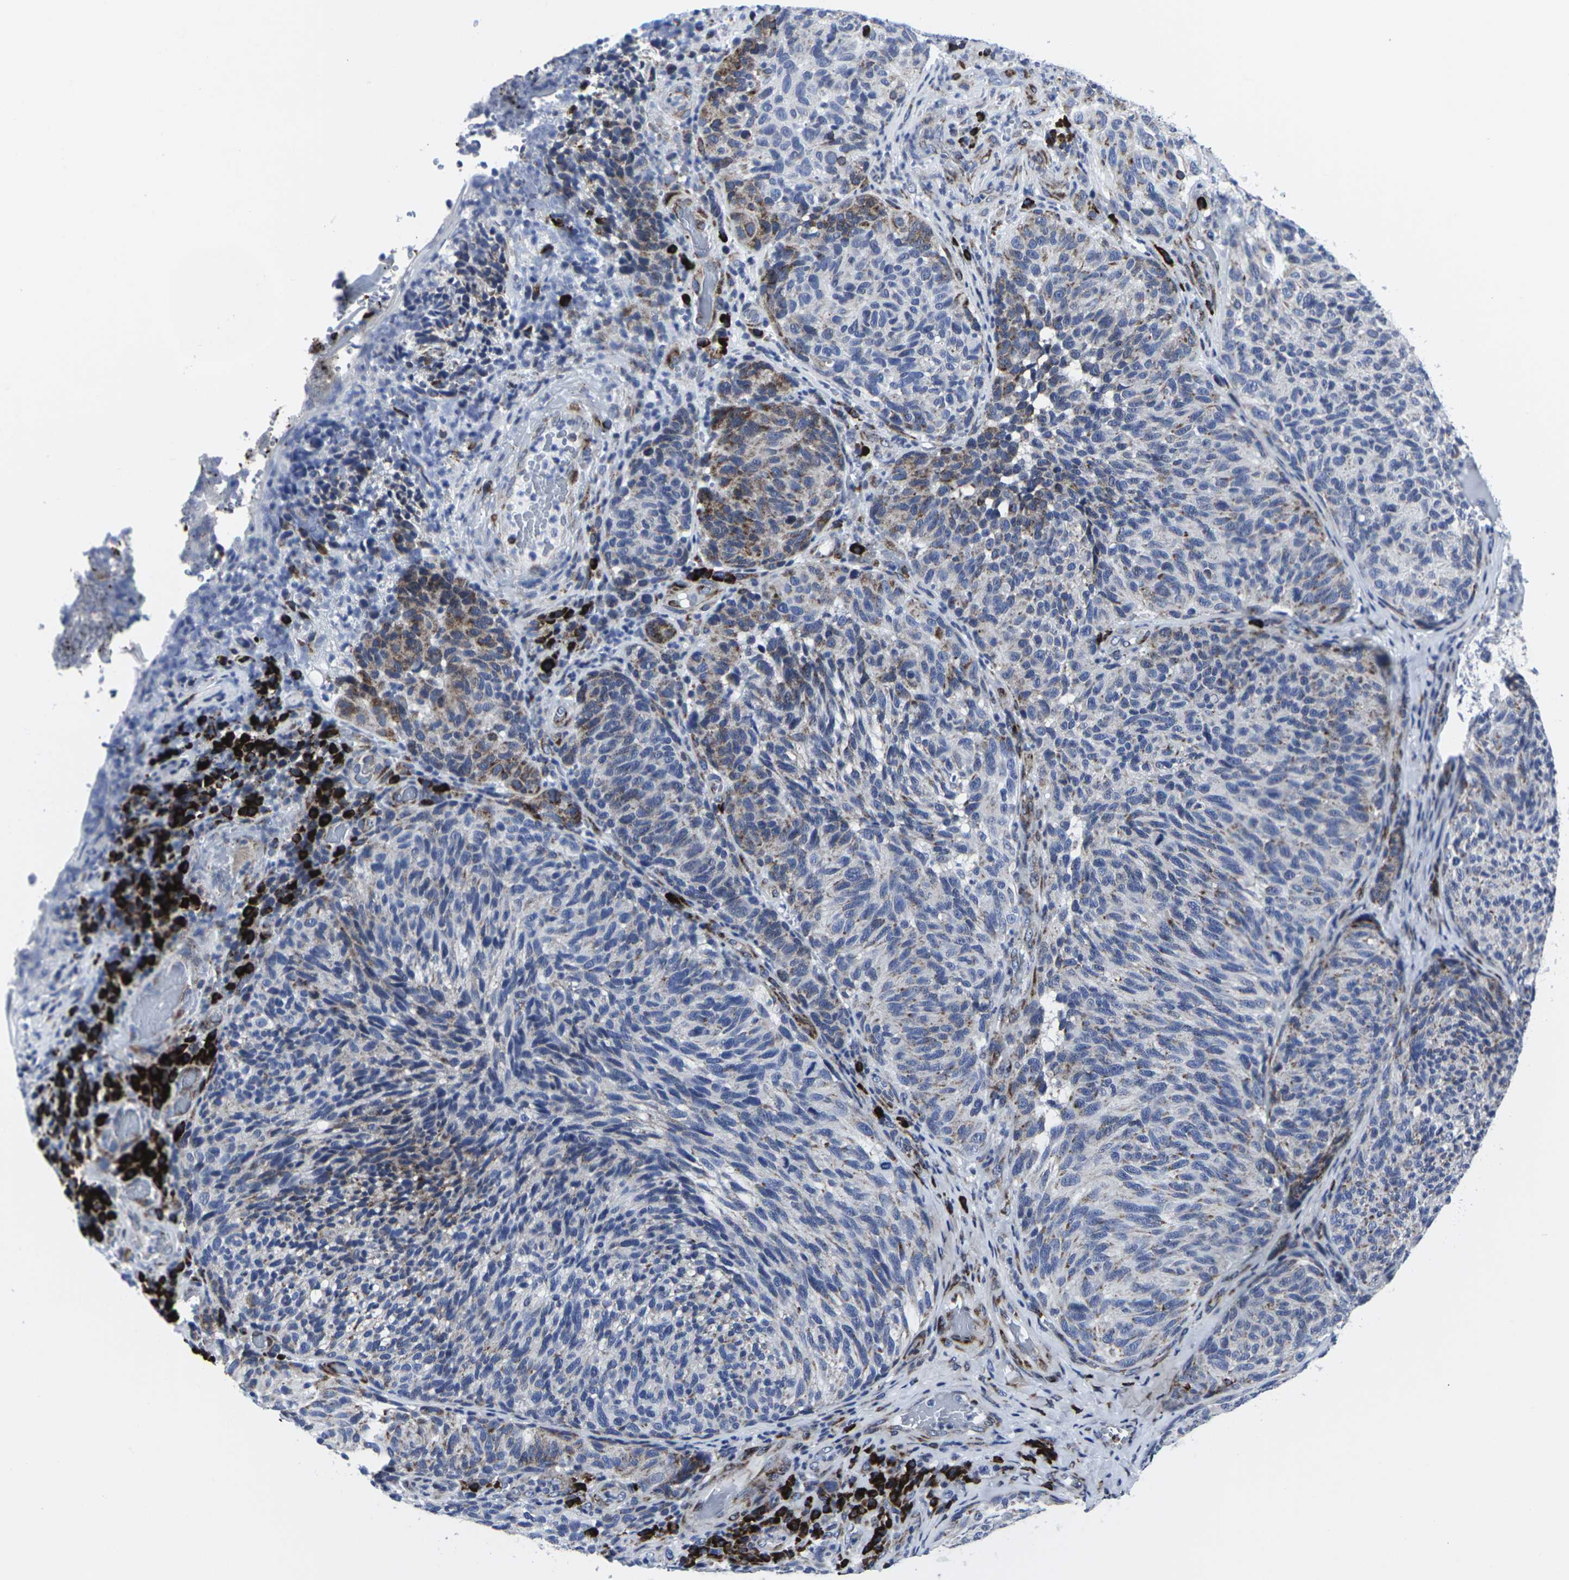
{"staining": {"intensity": "moderate", "quantity": "25%-75%", "location": "cytoplasmic/membranous"}, "tissue": "melanoma", "cell_type": "Tumor cells", "image_type": "cancer", "snomed": [{"axis": "morphology", "description": "Malignant melanoma, NOS"}, {"axis": "topography", "description": "Skin"}], "caption": "There is medium levels of moderate cytoplasmic/membranous expression in tumor cells of melanoma, as demonstrated by immunohistochemical staining (brown color).", "gene": "RPN1", "patient": {"sex": "female", "age": 73}}